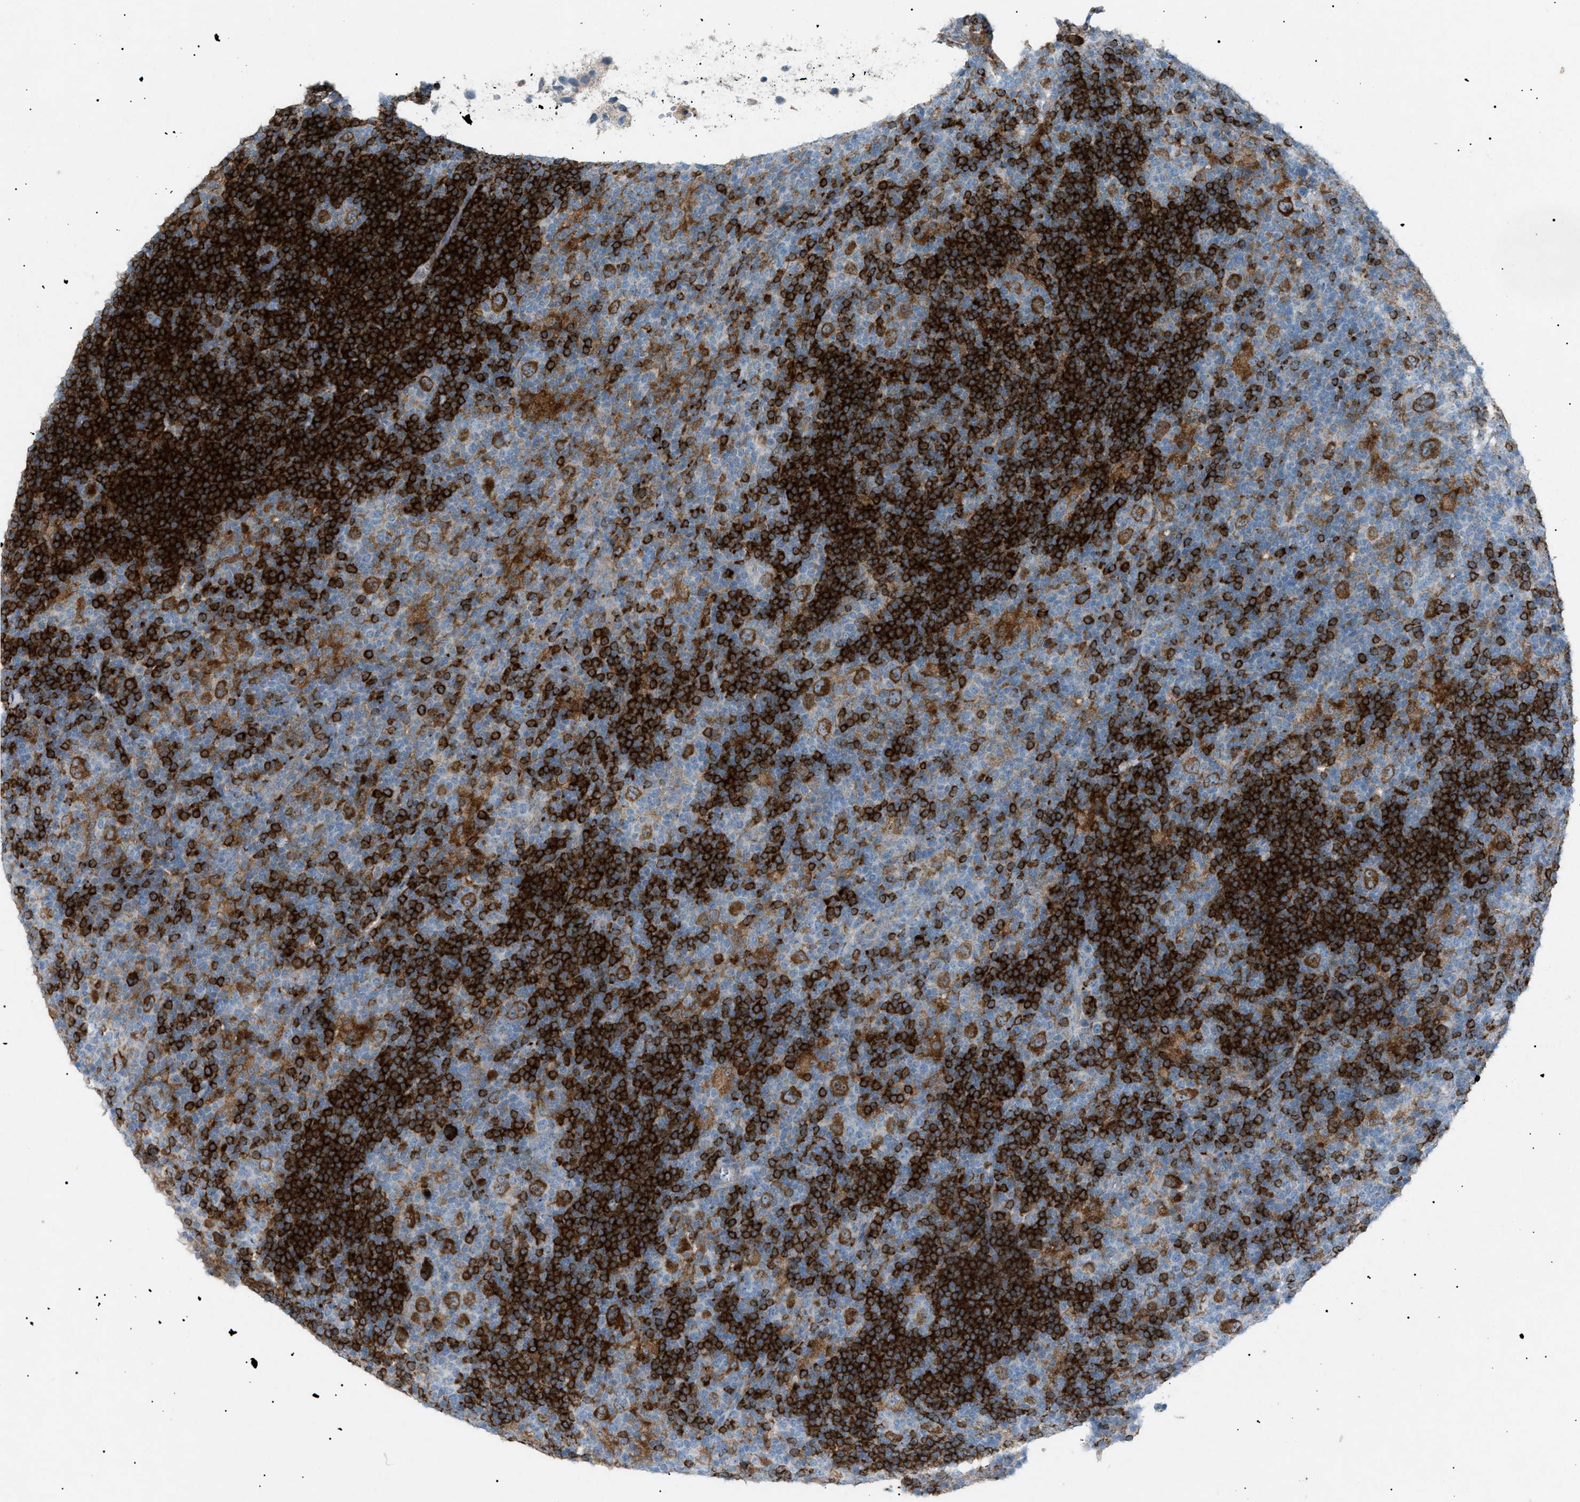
{"staining": {"intensity": "moderate", "quantity": ">75%", "location": "cytoplasmic/membranous"}, "tissue": "lymphoma", "cell_type": "Tumor cells", "image_type": "cancer", "snomed": [{"axis": "morphology", "description": "Hodgkin's disease, NOS"}, {"axis": "topography", "description": "Lymph node"}], "caption": "Immunohistochemistry staining of lymphoma, which reveals medium levels of moderate cytoplasmic/membranous positivity in about >75% of tumor cells indicating moderate cytoplasmic/membranous protein expression. The staining was performed using DAB (3,3'-diaminobenzidine) (brown) for protein detection and nuclei were counterstained in hematoxylin (blue).", "gene": "BTK", "patient": {"sex": "female", "age": 57}}